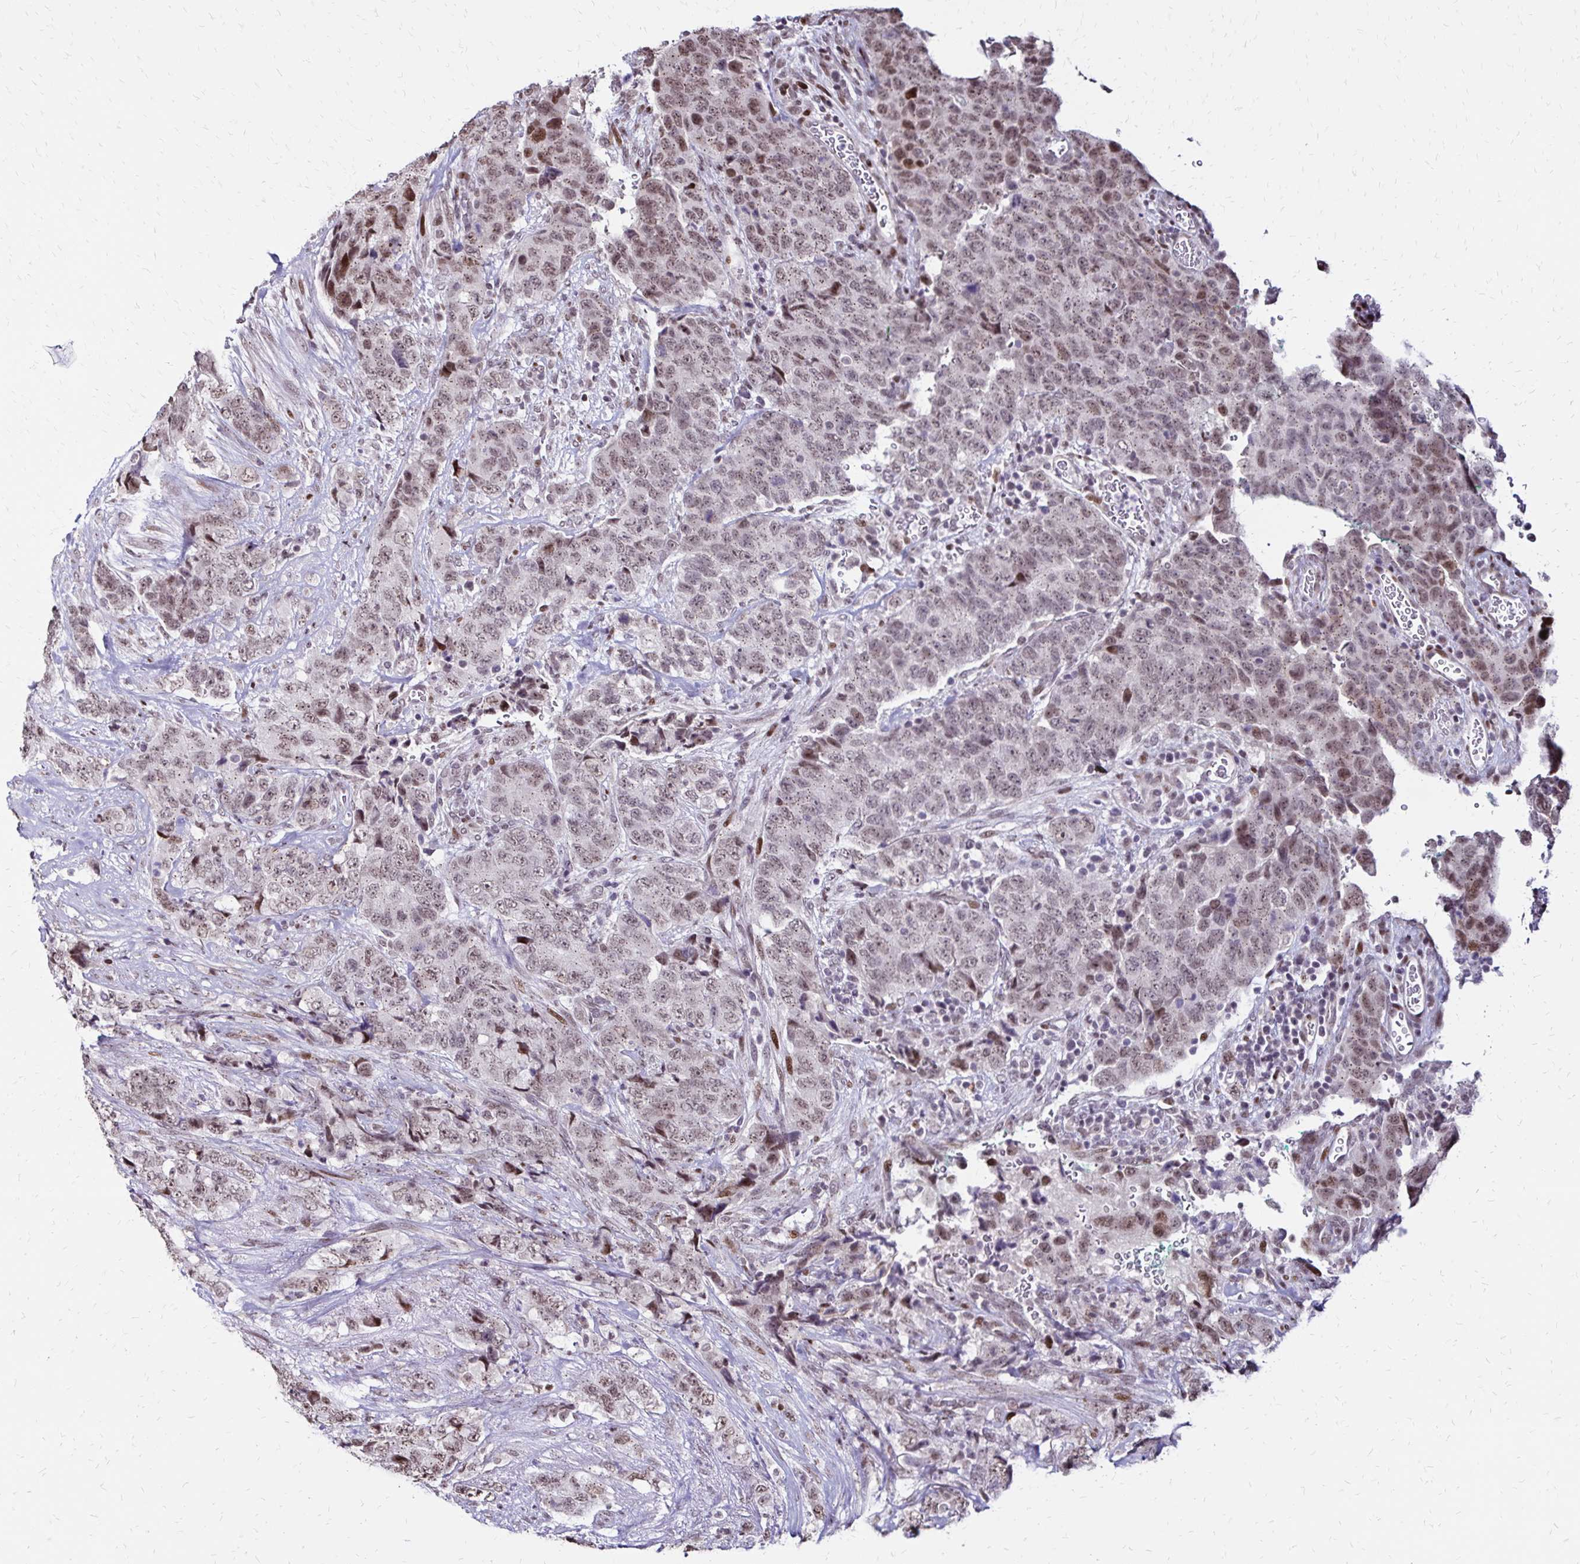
{"staining": {"intensity": "weak", "quantity": ">75%", "location": "cytoplasmic/membranous,nuclear"}, "tissue": "urothelial cancer", "cell_type": "Tumor cells", "image_type": "cancer", "snomed": [{"axis": "morphology", "description": "Urothelial carcinoma, High grade"}, {"axis": "topography", "description": "Urinary bladder"}], "caption": "Immunohistochemical staining of human urothelial cancer shows low levels of weak cytoplasmic/membranous and nuclear protein staining in approximately >75% of tumor cells. The protein is stained brown, and the nuclei are stained in blue (DAB (3,3'-diaminobenzidine) IHC with brightfield microscopy, high magnification).", "gene": "TOB1", "patient": {"sex": "female", "age": 78}}